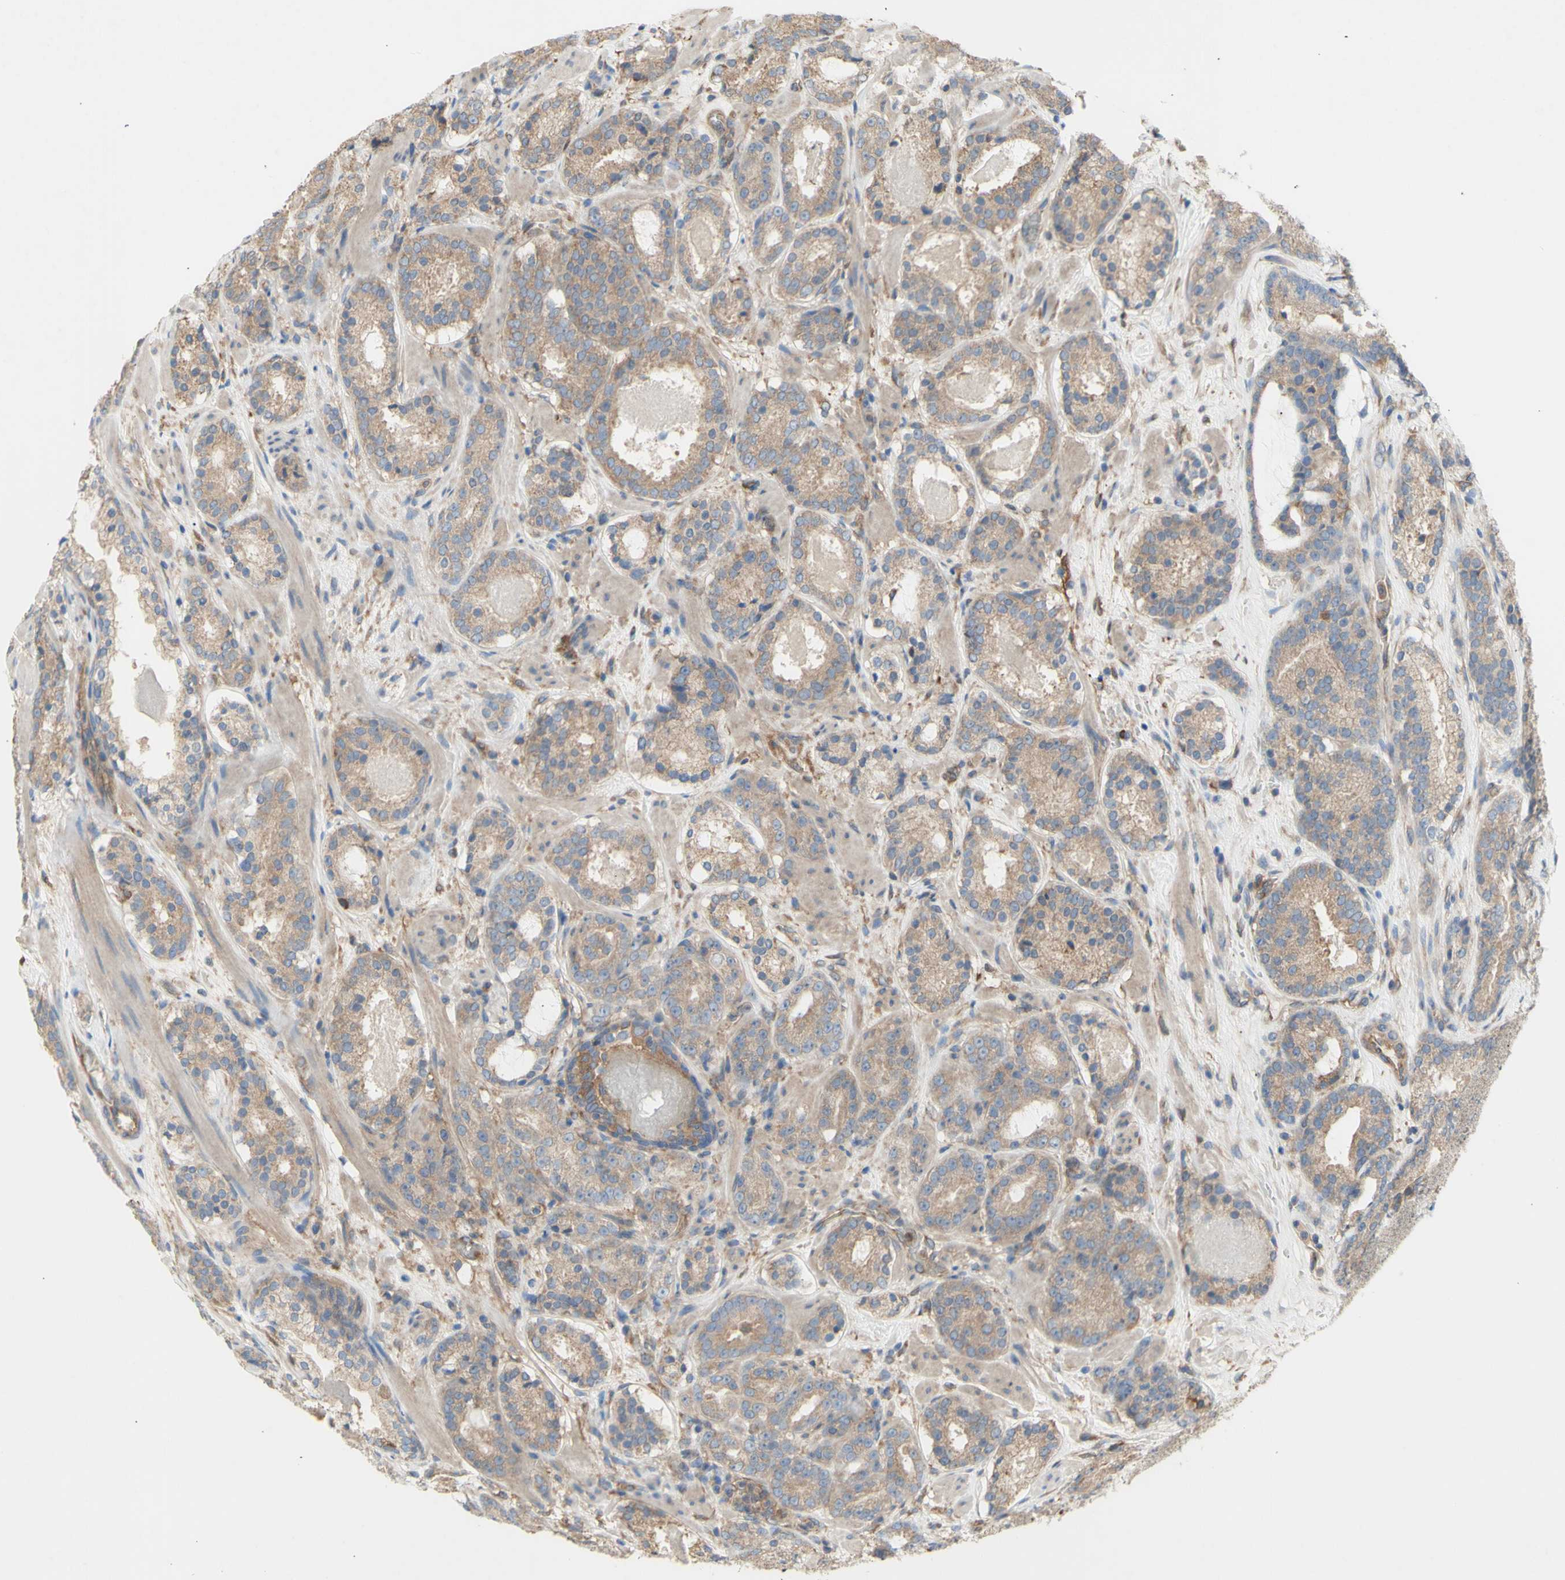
{"staining": {"intensity": "weak", "quantity": ">75%", "location": "cytoplasmic/membranous"}, "tissue": "prostate cancer", "cell_type": "Tumor cells", "image_type": "cancer", "snomed": [{"axis": "morphology", "description": "Adenocarcinoma, Low grade"}, {"axis": "topography", "description": "Prostate"}], "caption": "Tumor cells display low levels of weak cytoplasmic/membranous staining in approximately >75% of cells in adenocarcinoma (low-grade) (prostate).", "gene": "KLC1", "patient": {"sex": "male", "age": 69}}